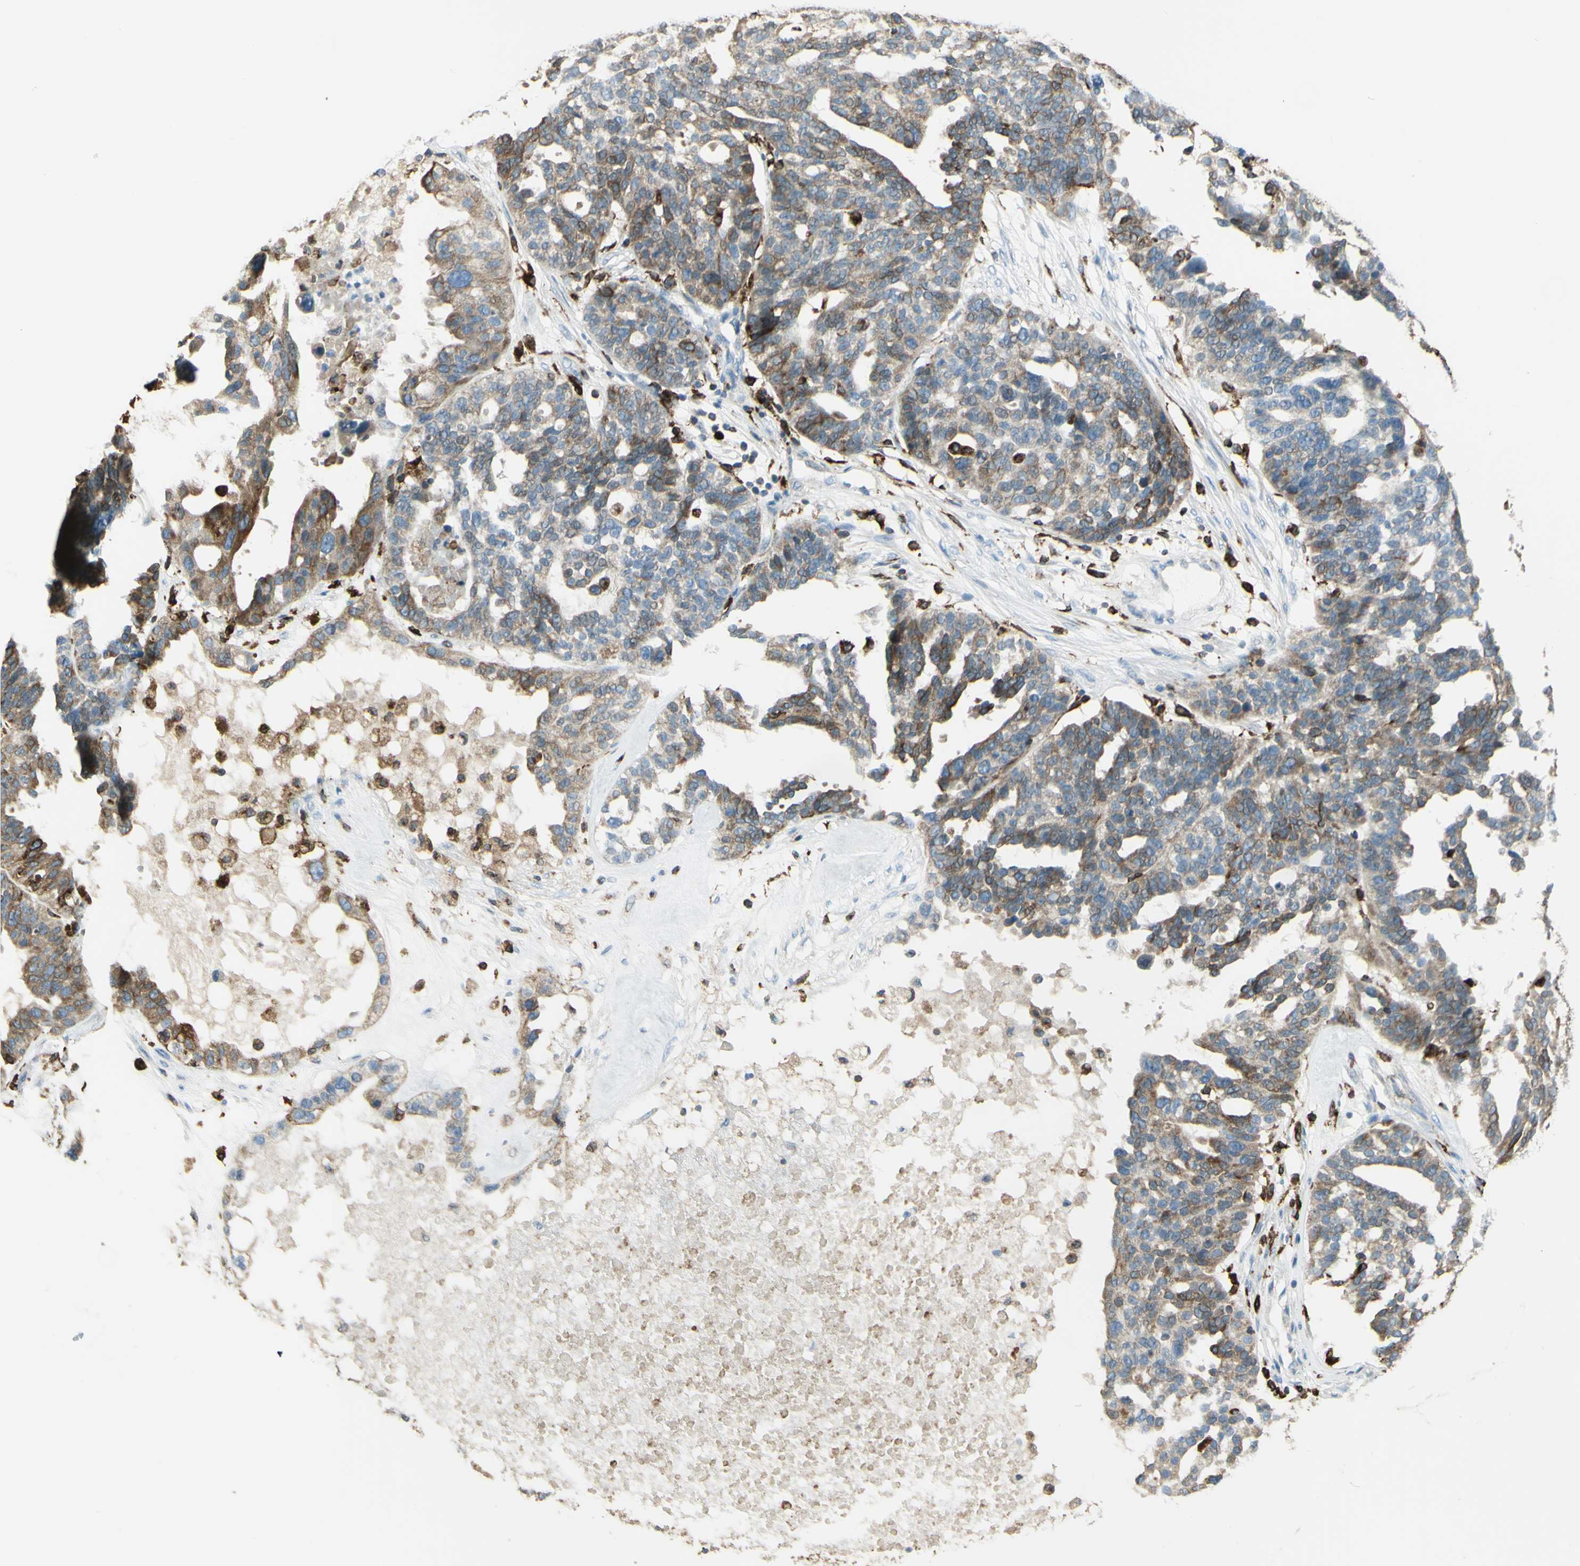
{"staining": {"intensity": "strong", "quantity": "25%-75%", "location": "cytoplasmic/membranous"}, "tissue": "ovarian cancer", "cell_type": "Tumor cells", "image_type": "cancer", "snomed": [{"axis": "morphology", "description": "Cystadenocarcinoma, serous, NOS"}, {"axis": "topography", "description": "Ovary"}], "caption": "Strong cytoplasmic/membranous staining for a protein is appreciated in about 25%-75% of tumor cells of ovarian cancer using immunohistochemistry.", "gene": "CD74", "patient": {"sex": "female", "age": 59}}